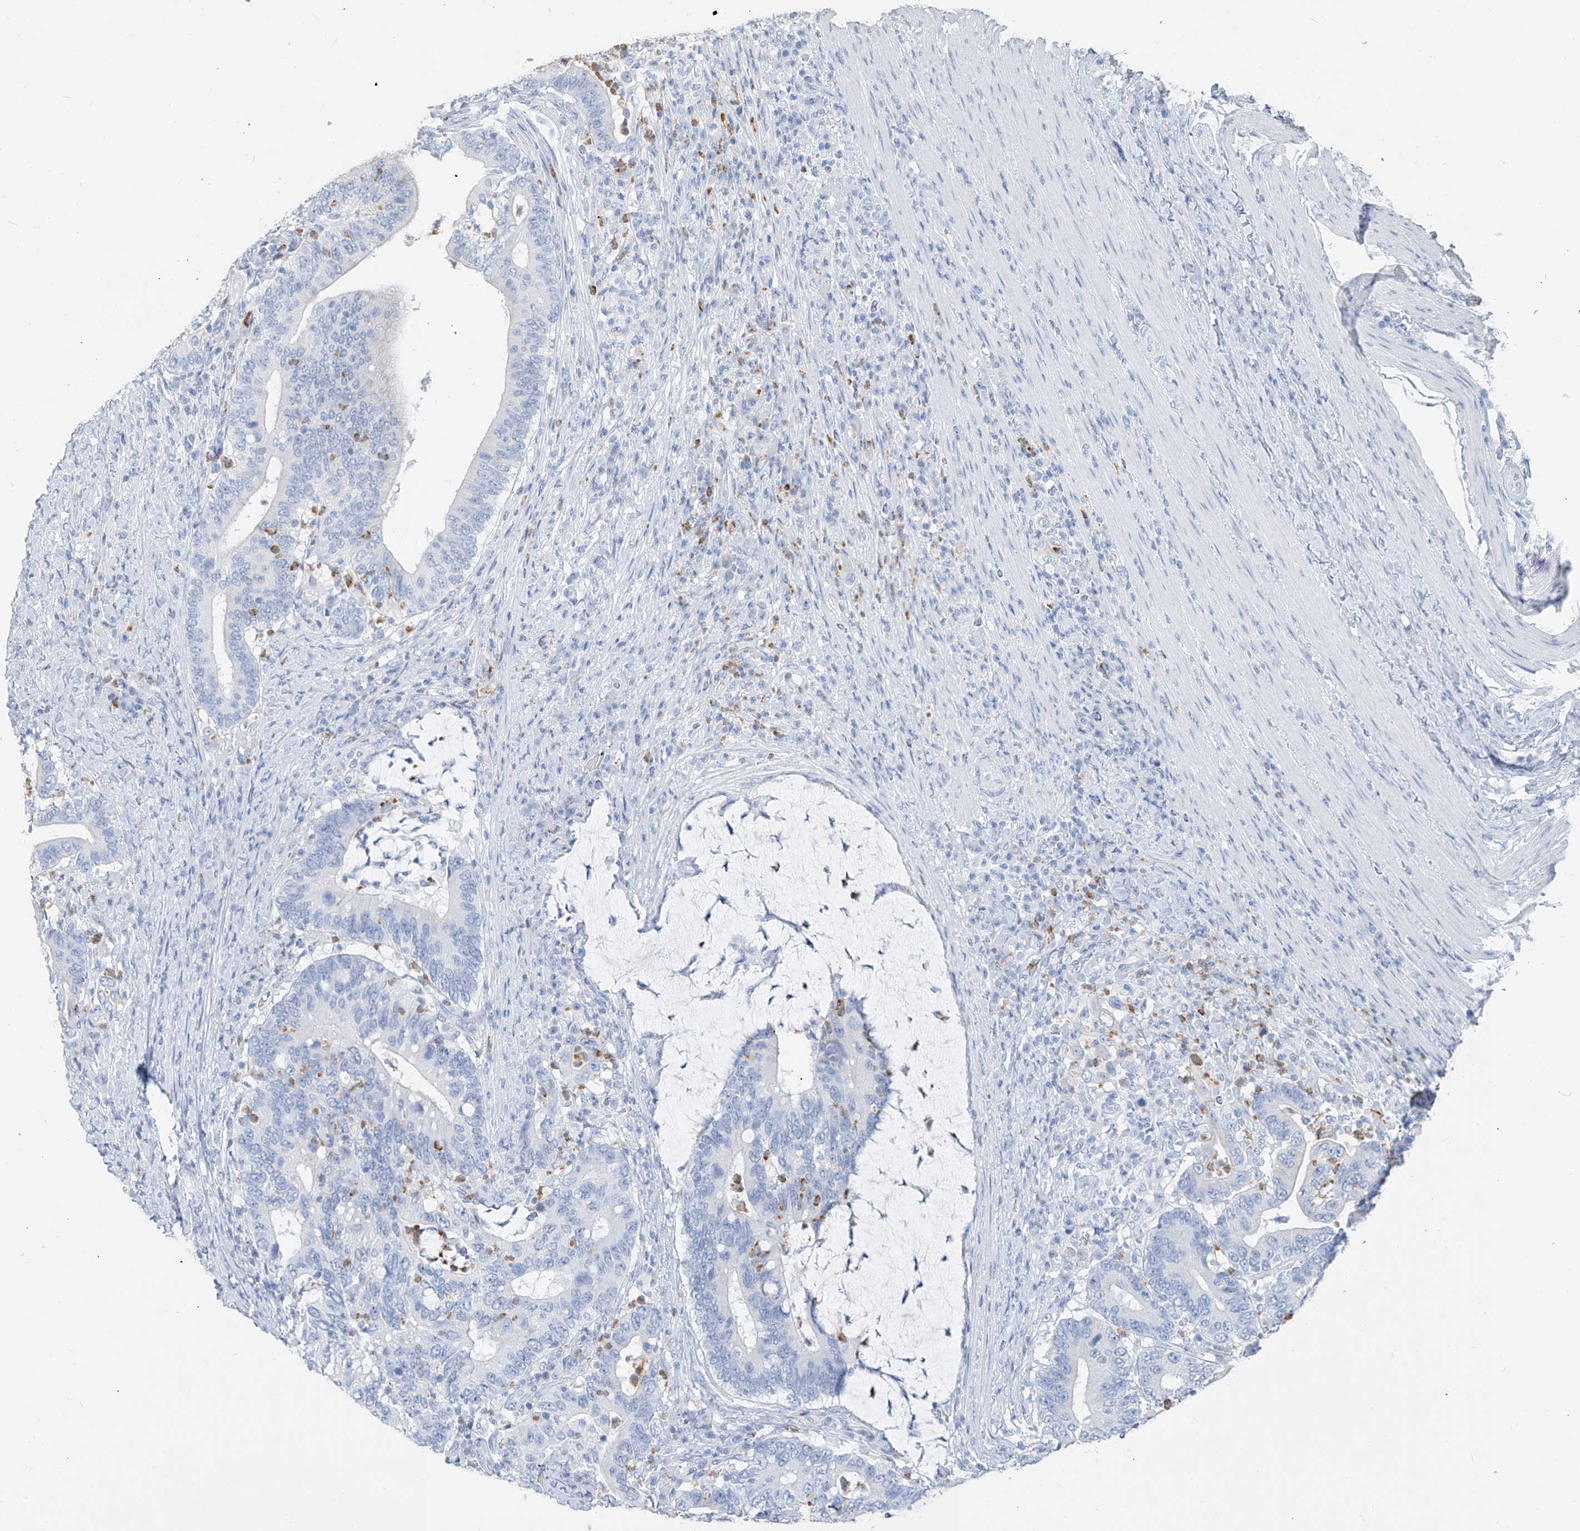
{"staining": {"intensity": "negative", "quantity": "none", "location": "none"}, "tissue": "colorectal cancer", "cell_type": "Tumor cells", "image_type": "cancer", "snomed": [{"axis": "morphology", "description": "Adenocarcinoma, NOS"}, {"axis": "topography", "description": "Colon"}], "caption": "This is an immunohistochemistry photomicrograph of human colorectal adenocarcinoma. There is no positivity in tumor cells.", "gene": "PAFAH1B3", "patient": {"sex": "female", "age": 66}}